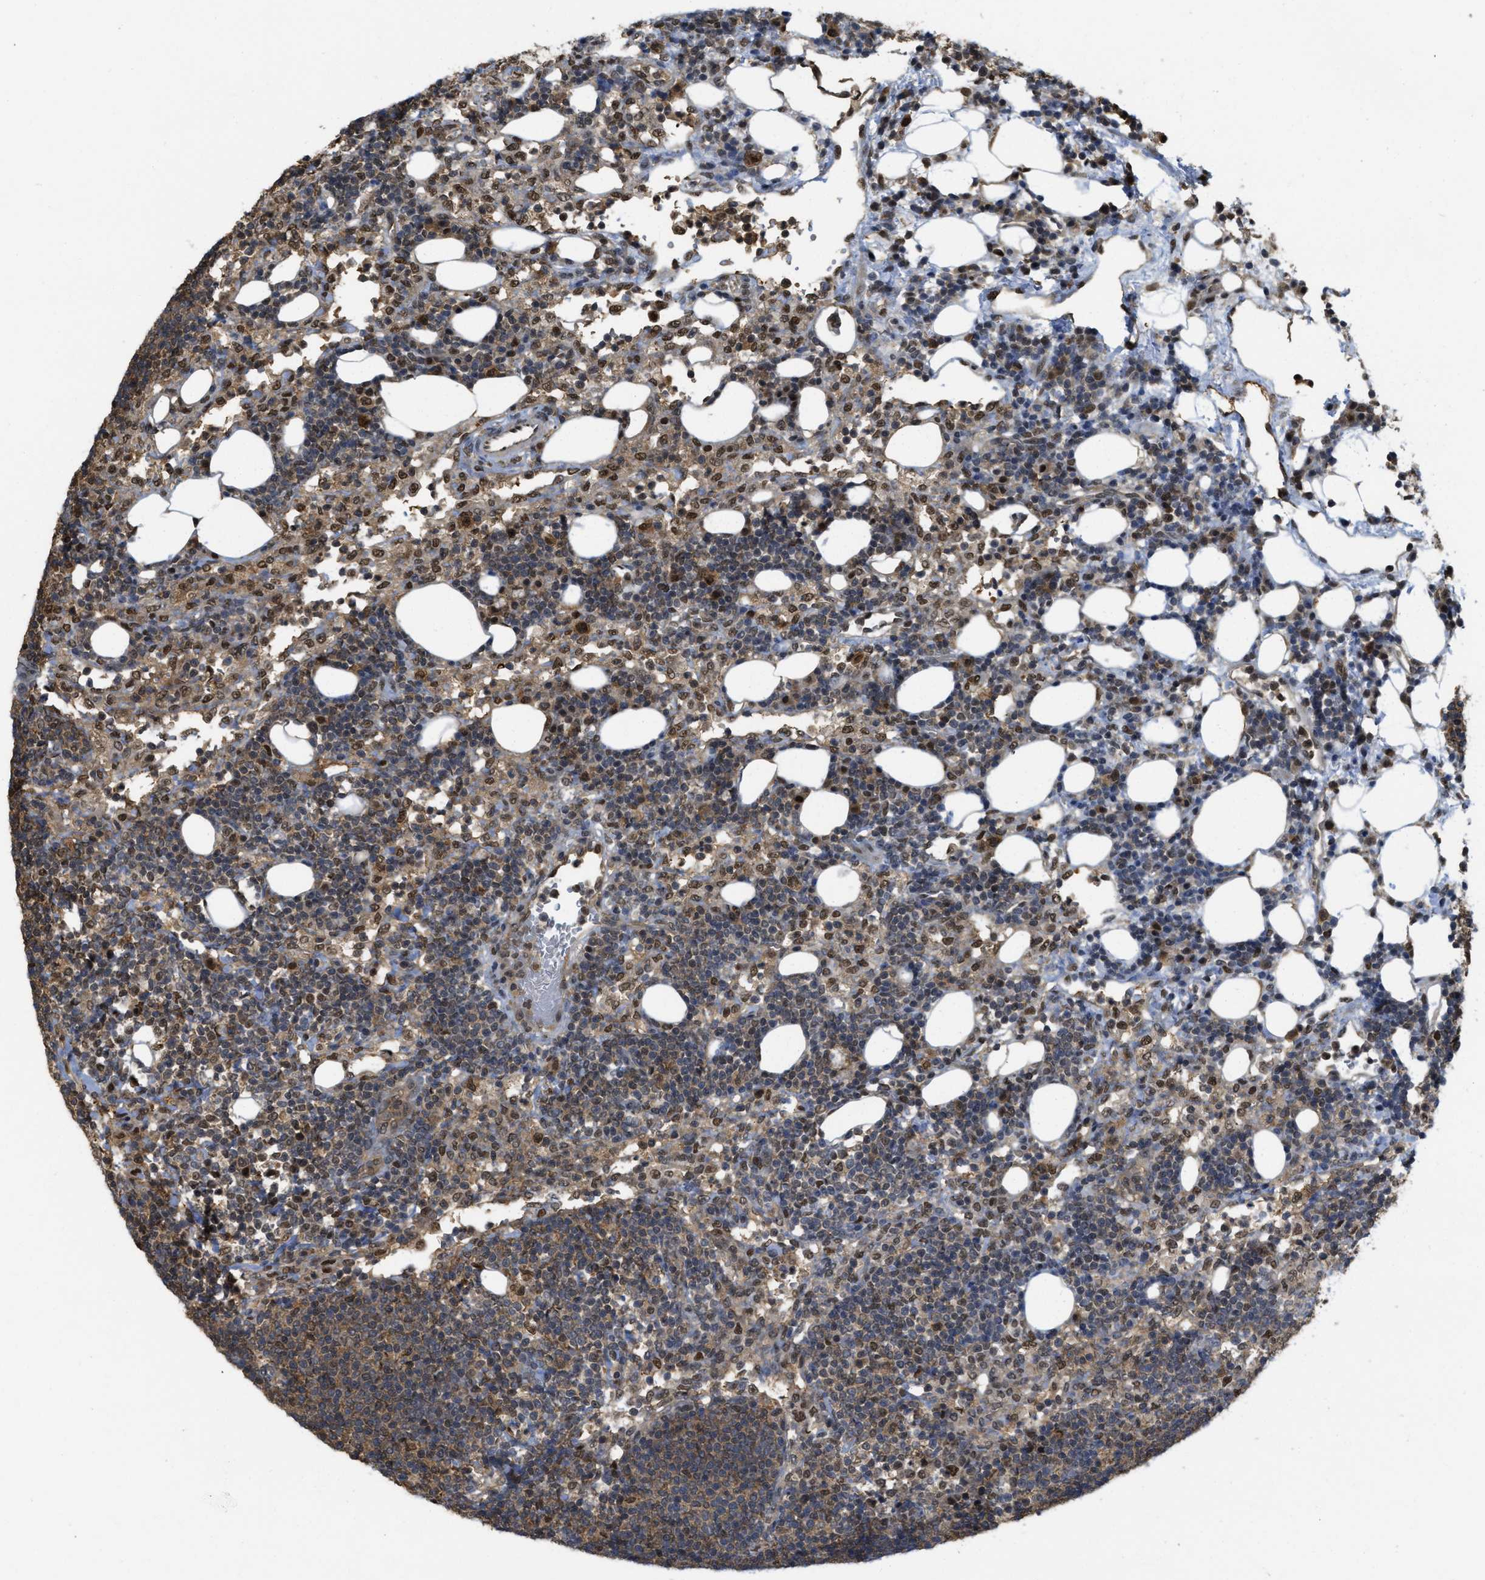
{"staining": {"intensity": "moderate", "quantity": ">75%", "location": "cytoplasmic/membranous,nuclear"}, "tissue": "lymph node", "cell_type": "Germinal center cells", "image_type": "normal", "snomed": [{"axis": "morphology", "description": "Normal tissue, NOS"}, {"axis": "morphology", "description": "Carcinoid, malignant, NOS"}, {"axis": "topography", "description": "Lymph node"}], "caption": "Immunohistochemical staining of benign human lymph node demonstrates medium levels of moderate cytoplasmic/membranous,nuclear staining in about >75% of germinal center cells.", "gene": "PSMC5", "patient": {"sex": "male", "age": 47}}